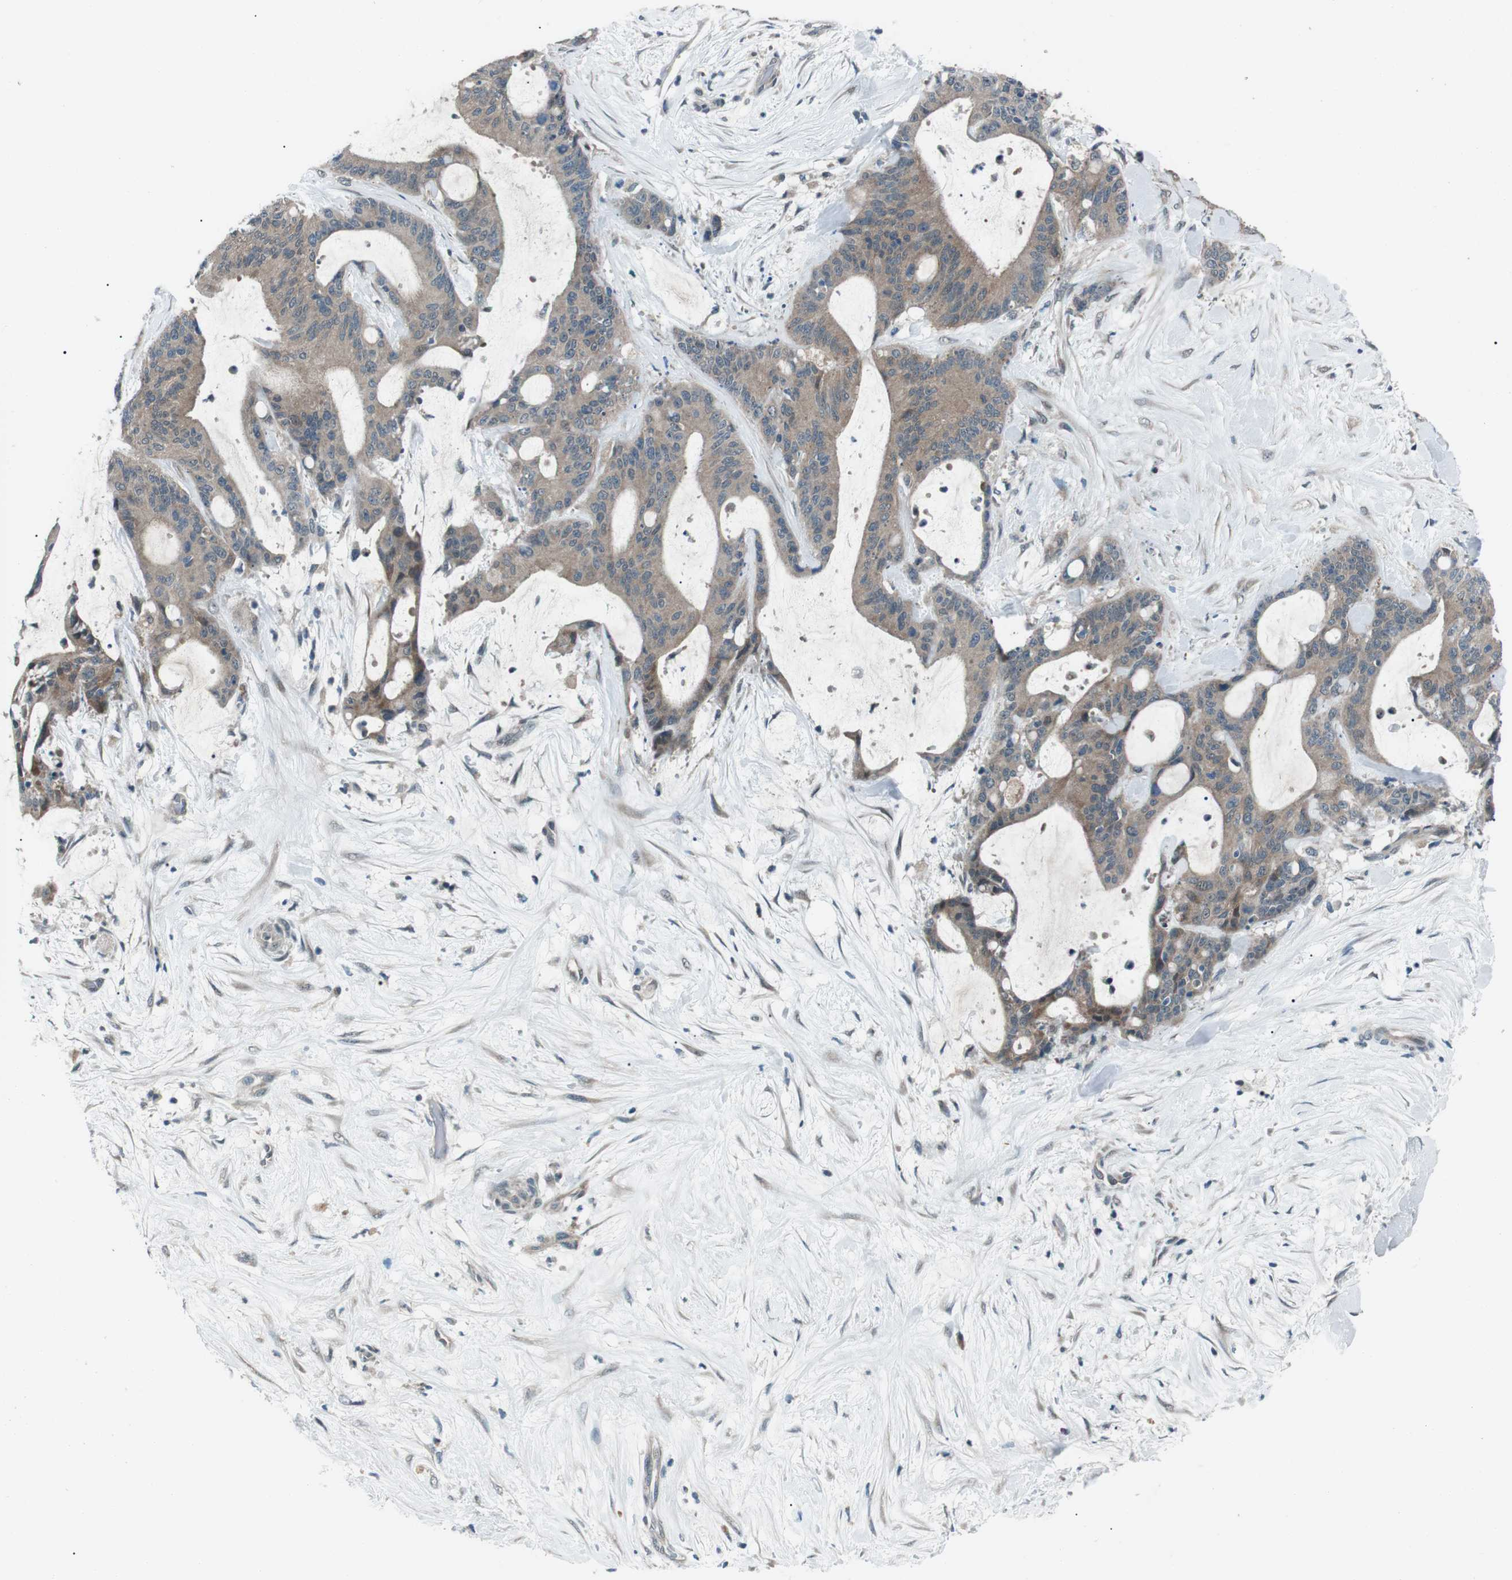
{"staining": {"intensity": "weak", "quantity": ">75%", "location": "cytoplasmic/membranous"}, "tissue": "liver cancer", "cell_type": "Tumor cells", "image_type": "cancer", "snomed": [{"axis": "morphology", "description": "Cholangiocarcinoma"}, {"axis": "topography", "description": "Liver"}], "caption": "High-power microscopy captured an immunohistochemistry (IHC) image of liver cancer, revealing weak cytoplasmic/membranous positivity in approximately >75% of tumor cells.", "gene": "LRIG2", "patient": {"sex": "female", "age": 73}}